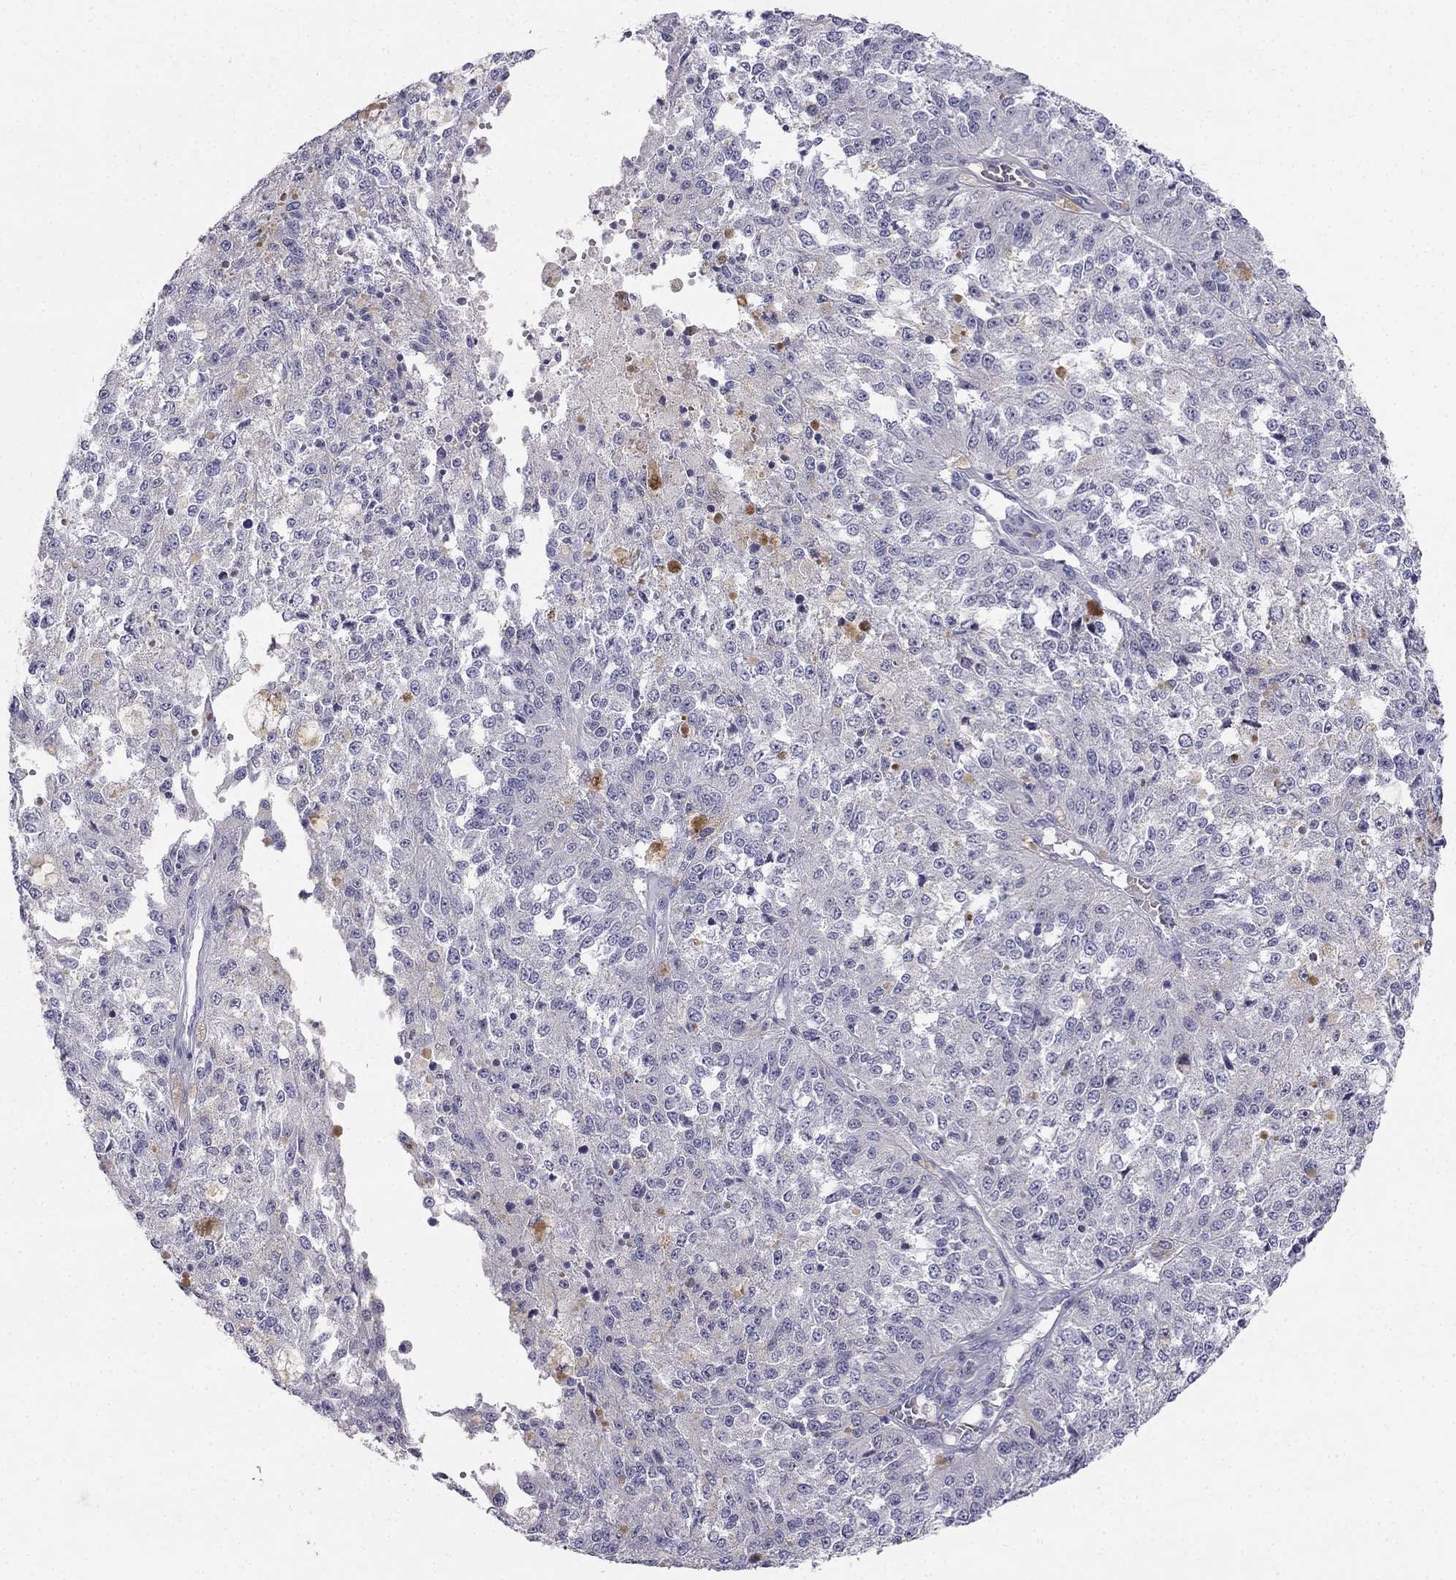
{"staining": {"intensity": "negative", "quantity": "none", "location": "none"}, "tissue": "melanoma", "cell_type": "Tumor cells", "image_type": "cancer", "snomed": [{"axis": "morphology", "description": "Malignant melanoma, Metastatic site"}, {"axis": "topography", "description": "Lymph node"}], "caption": "Human melanoma stained for a protein using immunohistochemistry exhibits no positivity in tumor cells.", "gene": "RFLNA", "patient": {"sex": "female", "age": 64}}